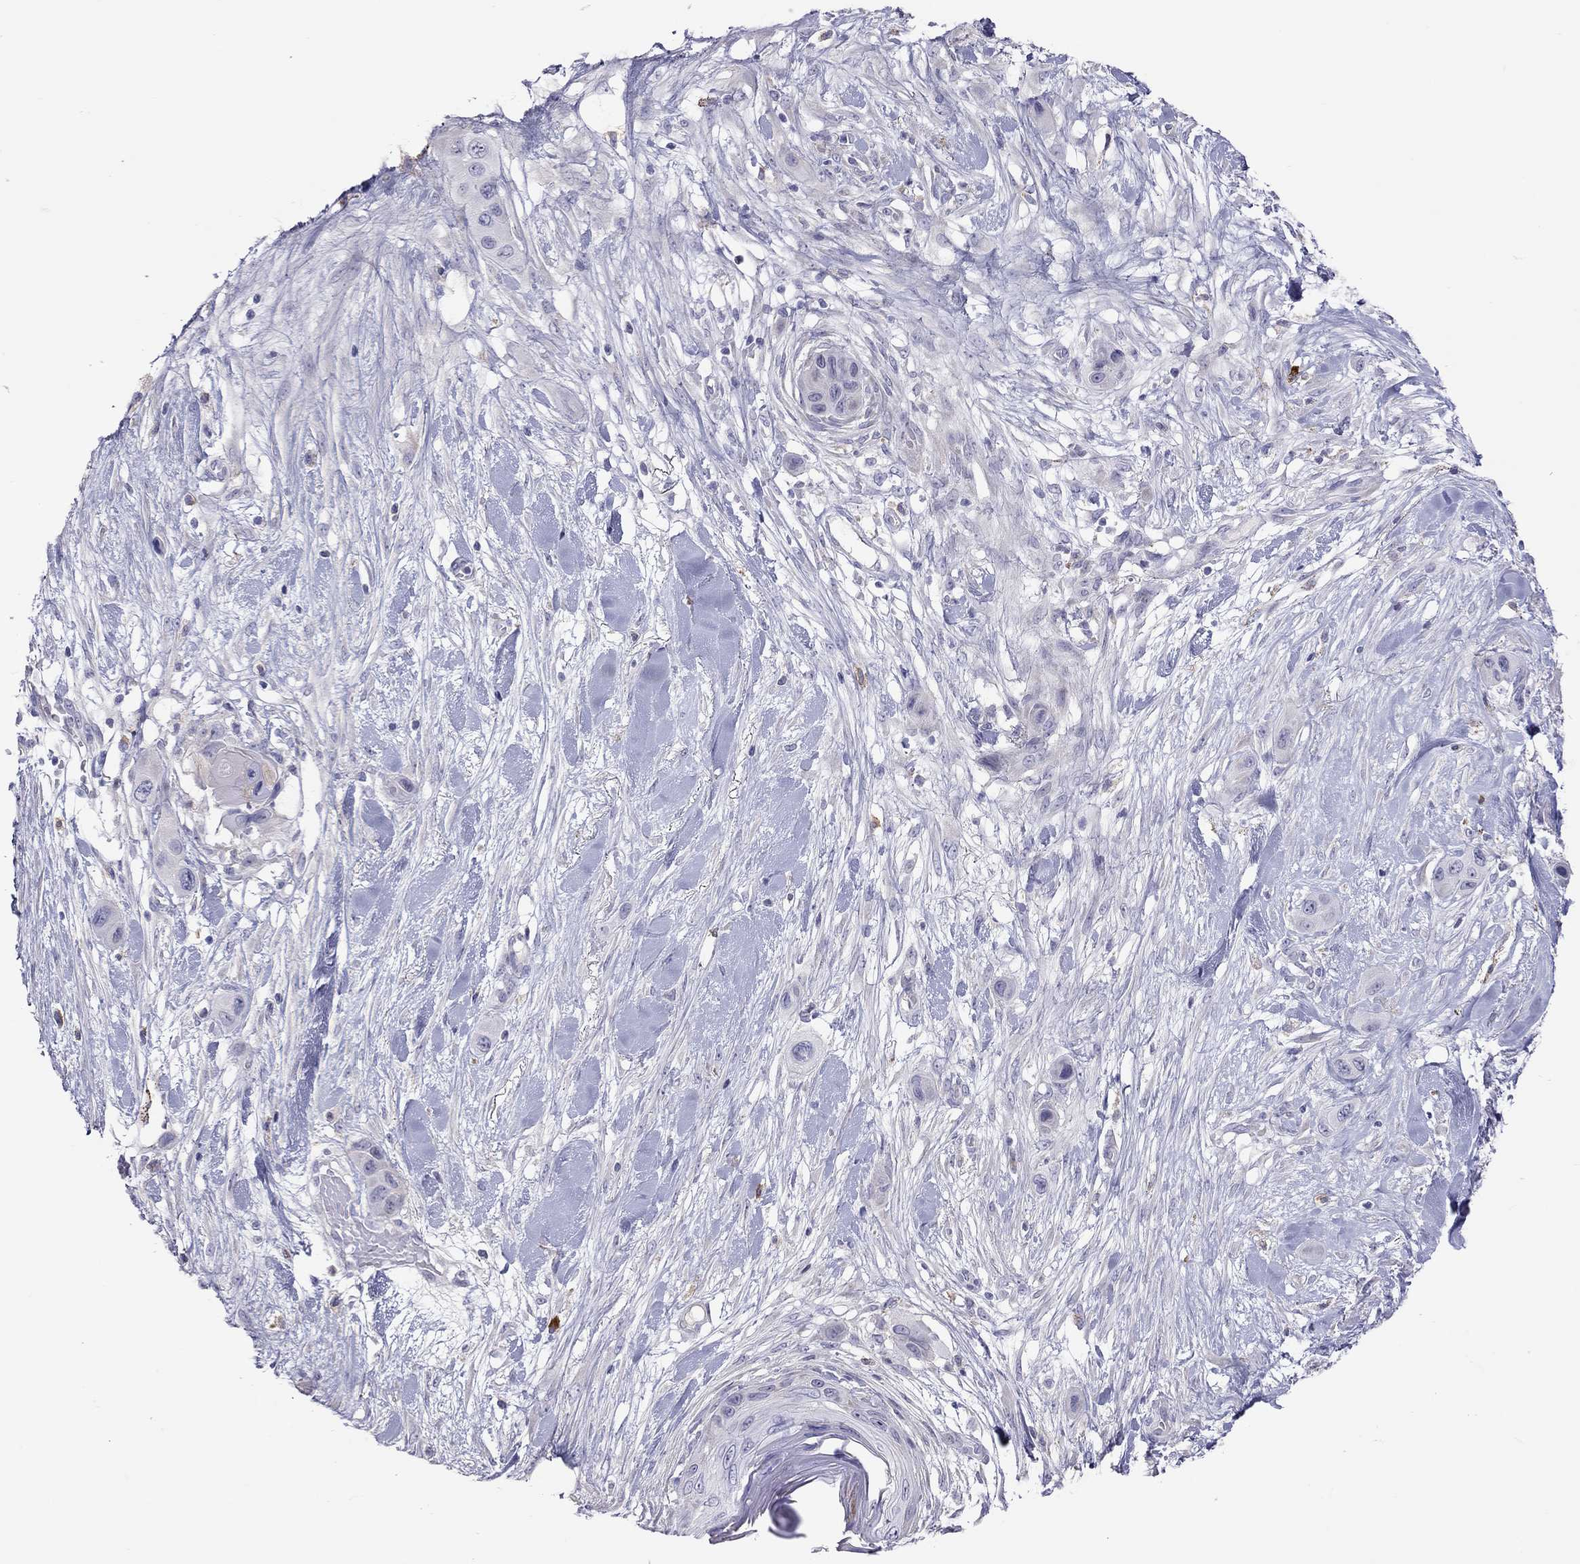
{"staining": {"intensity": "negative", "quantity": "none", "location": "none"}, "tissue": "skin cancer", "cell_type": "Tumor cells", "image_type": "cancer", "snomed": [{"axis": "morphology", "description": "Squamous cell carcinoma, NOS"}, {"axis": "topography", "description": "Skin"}], "caption": "This is an immunohistochemistry (IHC) micrograph of squamous cell carcinoma (skin). There is no expression in tumor cells.", "gene": "STAR", "patient": {"sex": "male", "age": 79}}